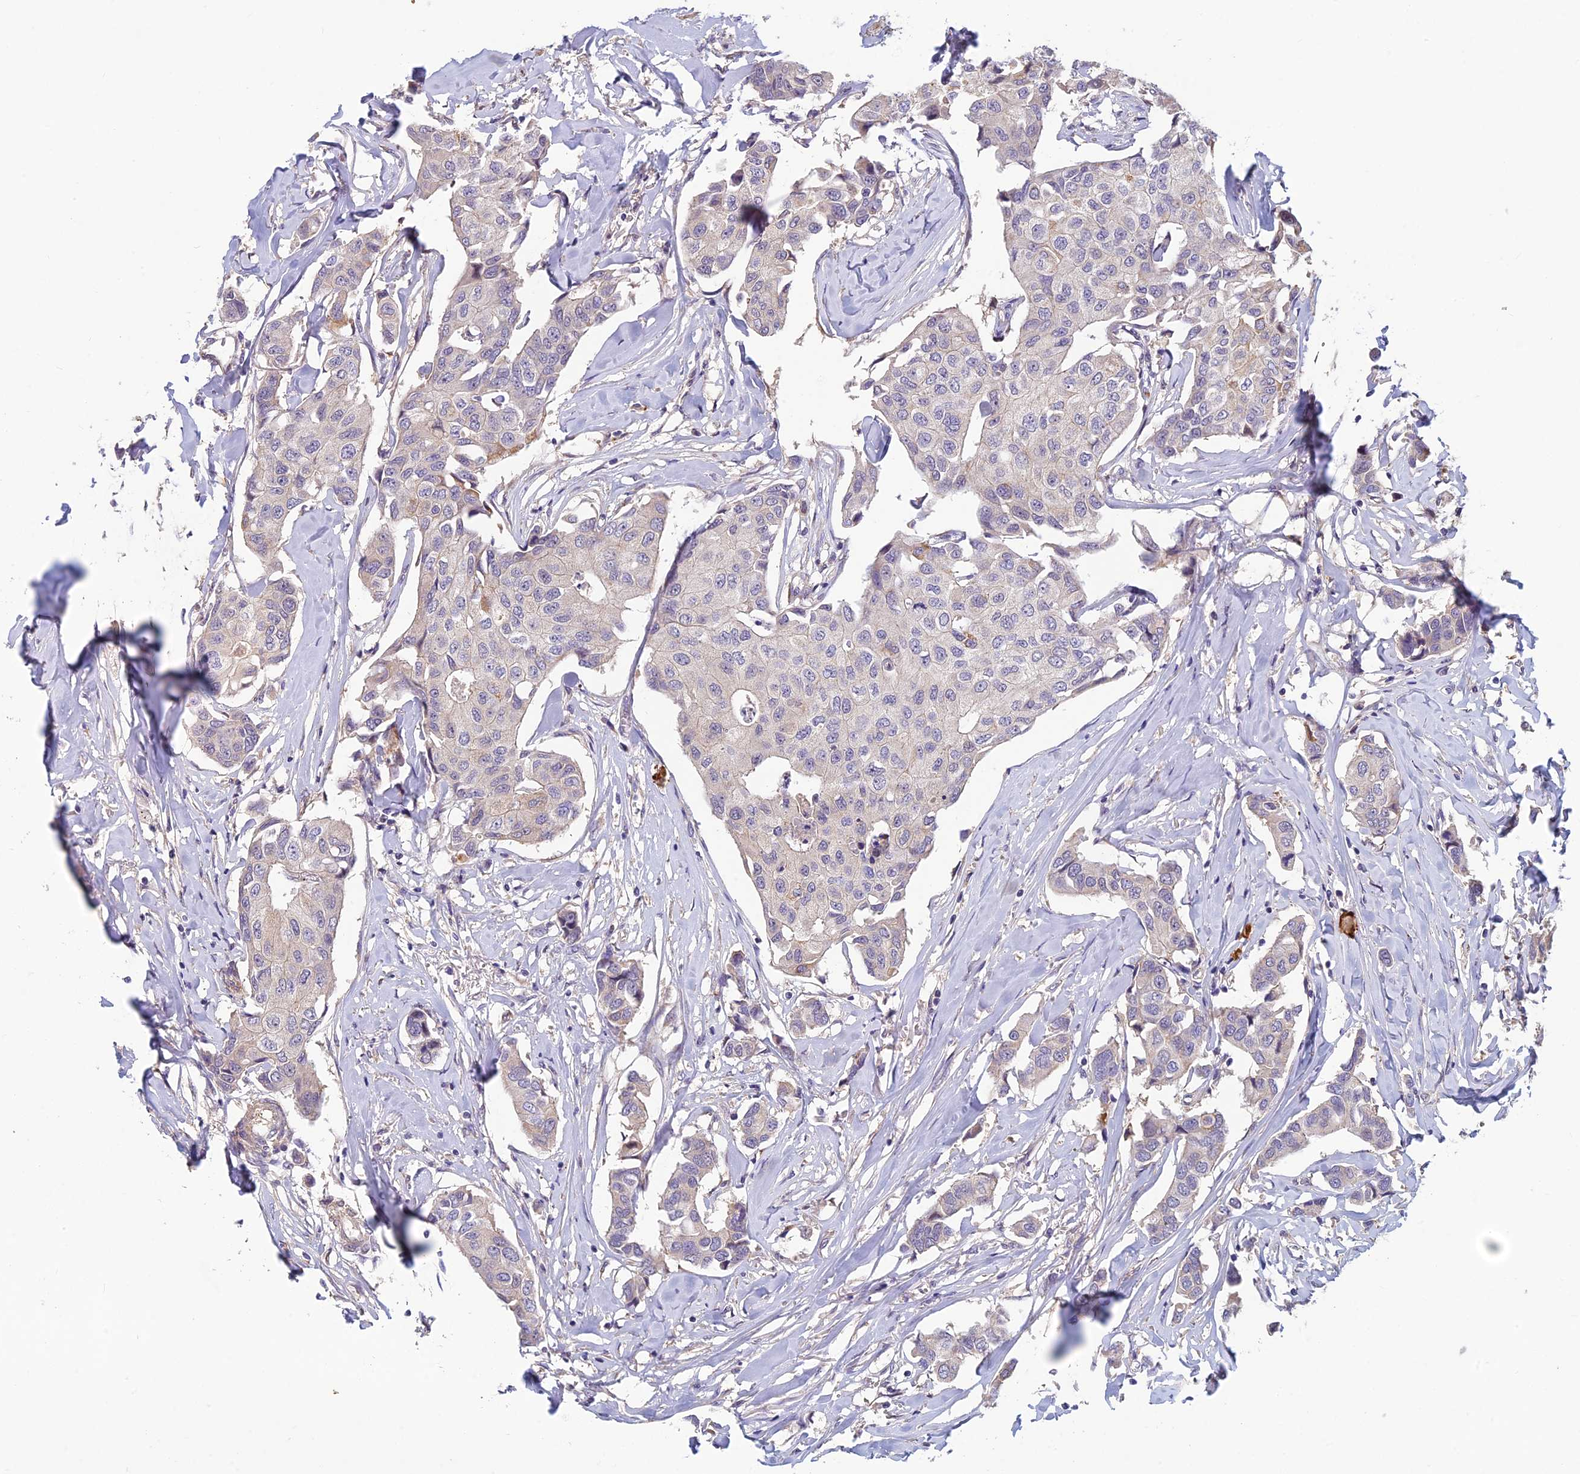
{"staining": {"intensity": "negative", "quantity": "none", "location": "none"}, "tissue": "breast cancer", "cell_type": "Tumor cells", "image_type": "cancer", "snomed": [{"axis": "morphology", "description": "Duct carcinoma"}, {"axis": "topography", "description": "Breast"}], "caption": "Tumor cells show no significant protein positivity in breast infiltrating ductal carcinoma.", "gene": "HECA", "patient": {"sex": "female", "age": 80}}